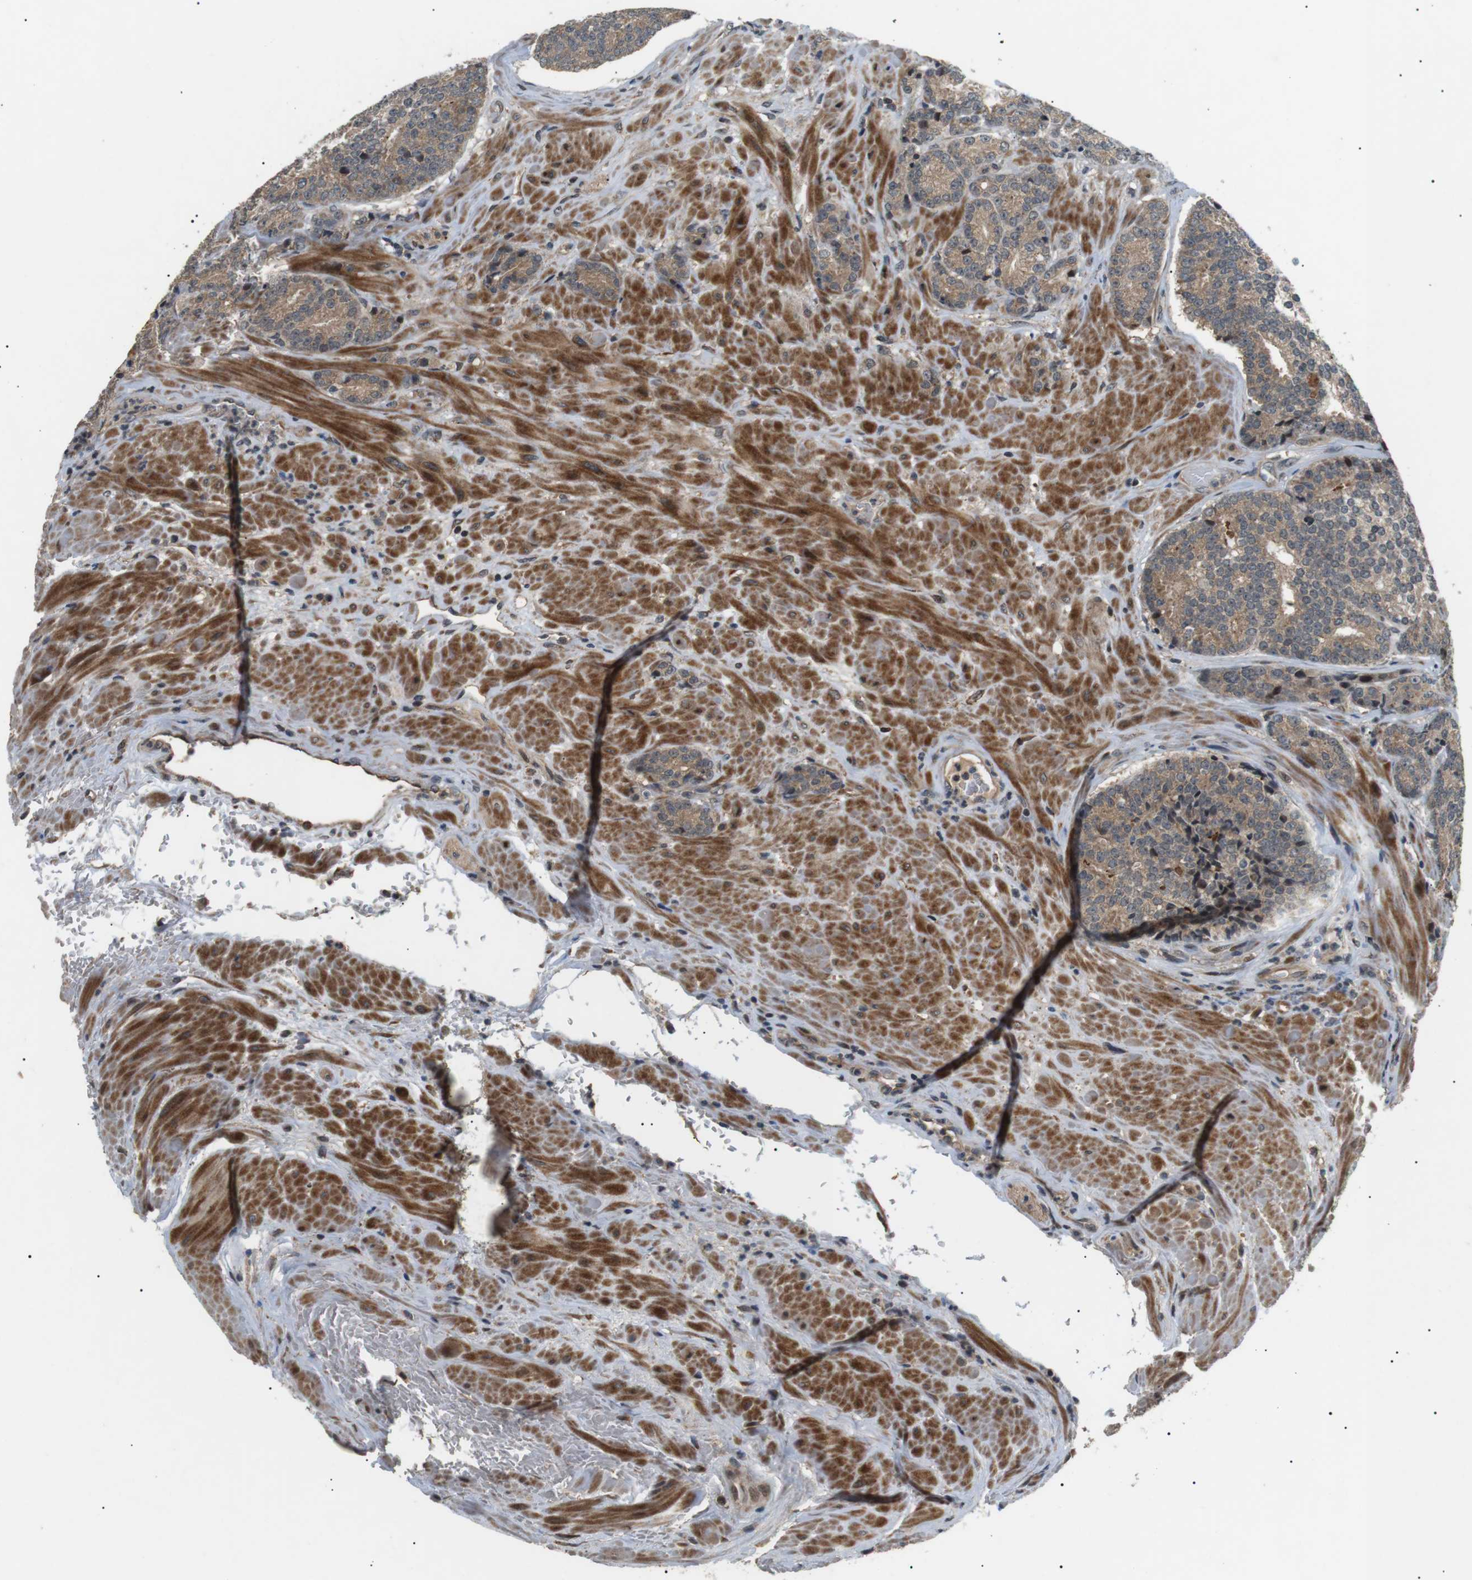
{"staining": {"intensity": "weak", "quantity": "25%-75%", "location": "cytoplasmic/membranous"}, "tissue": "prostate cancer", "cell_type": "Tumor cells", "image_type": "cancer", "snomed": [{"axis": "morphology", "description": "Adenocarcinoma, High grade"}, {"axis": "topography", "description": "Prostate"}], "caption": "DAB immunohistochemical staining of human prostate cancer reveals weak cytoplasmic/membranous protein expression in approximately 25%-75% of tumor cells. The staining was performed using DAB to visualize the protein expression in brown, while the nuclei were stained in blue with hematoxylin (Magnification: 20x).", "gene": "HSPA13", "patient": {"sex": "male", "age": 61}}